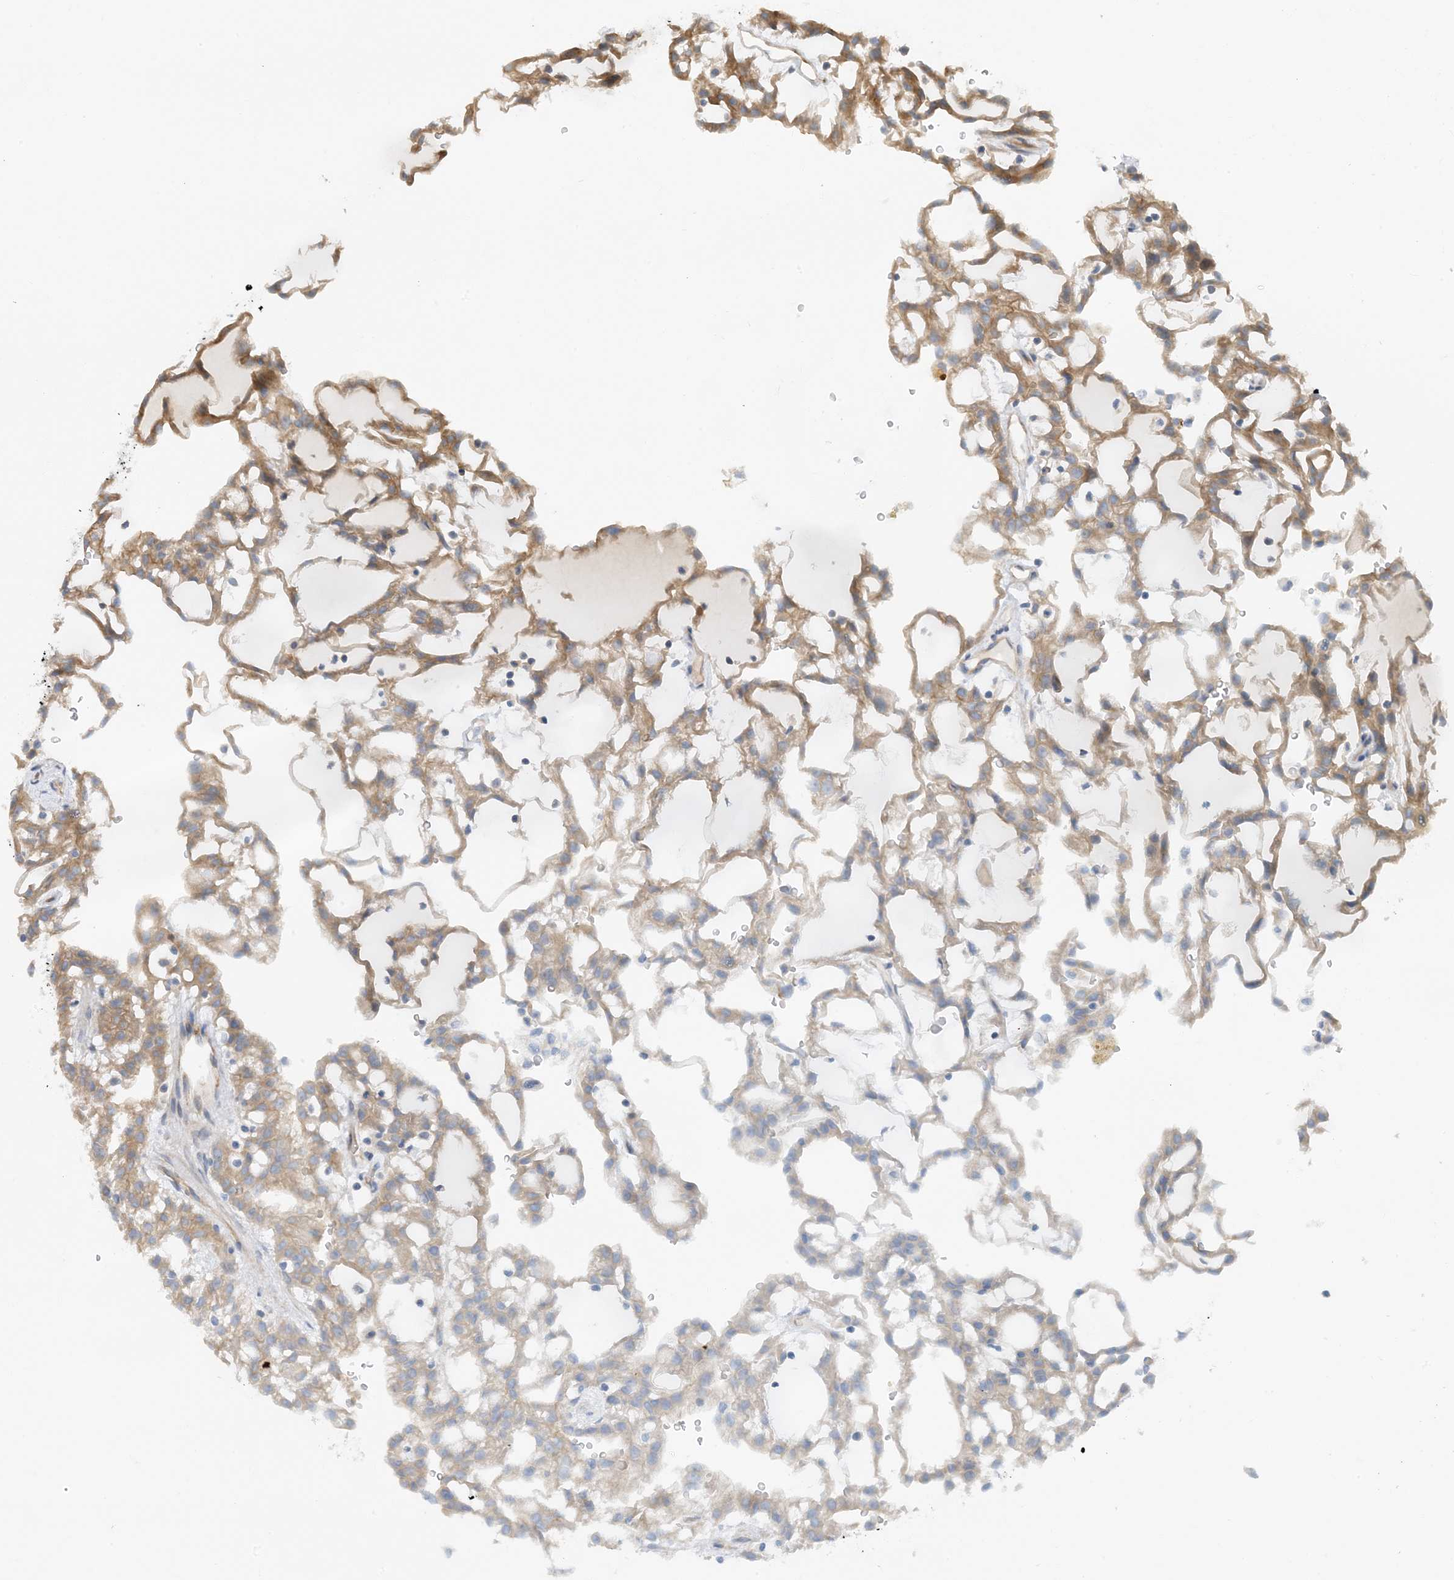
{"staining": {"intensity": "moderate", "quantity": ">75%", "location": "cytoplasmic/membranous"}, "tissue": "renal cancer", "cell_type": "Tumor cells", "image_type": "cancer", "snomed": [{"axis": "morphology", "description": "Adenocarcinoma, NOS"}, {"axis": "topography", "description": "Kidney"}], "caption": "Protein staining of renal adenocarcinoma tissue demonstrates moderate cytoplasmic/membranous expression in approximately >75% of tumor cells.", "gene": "MYL5", "patient": {"sex": "male", "age": 63}}